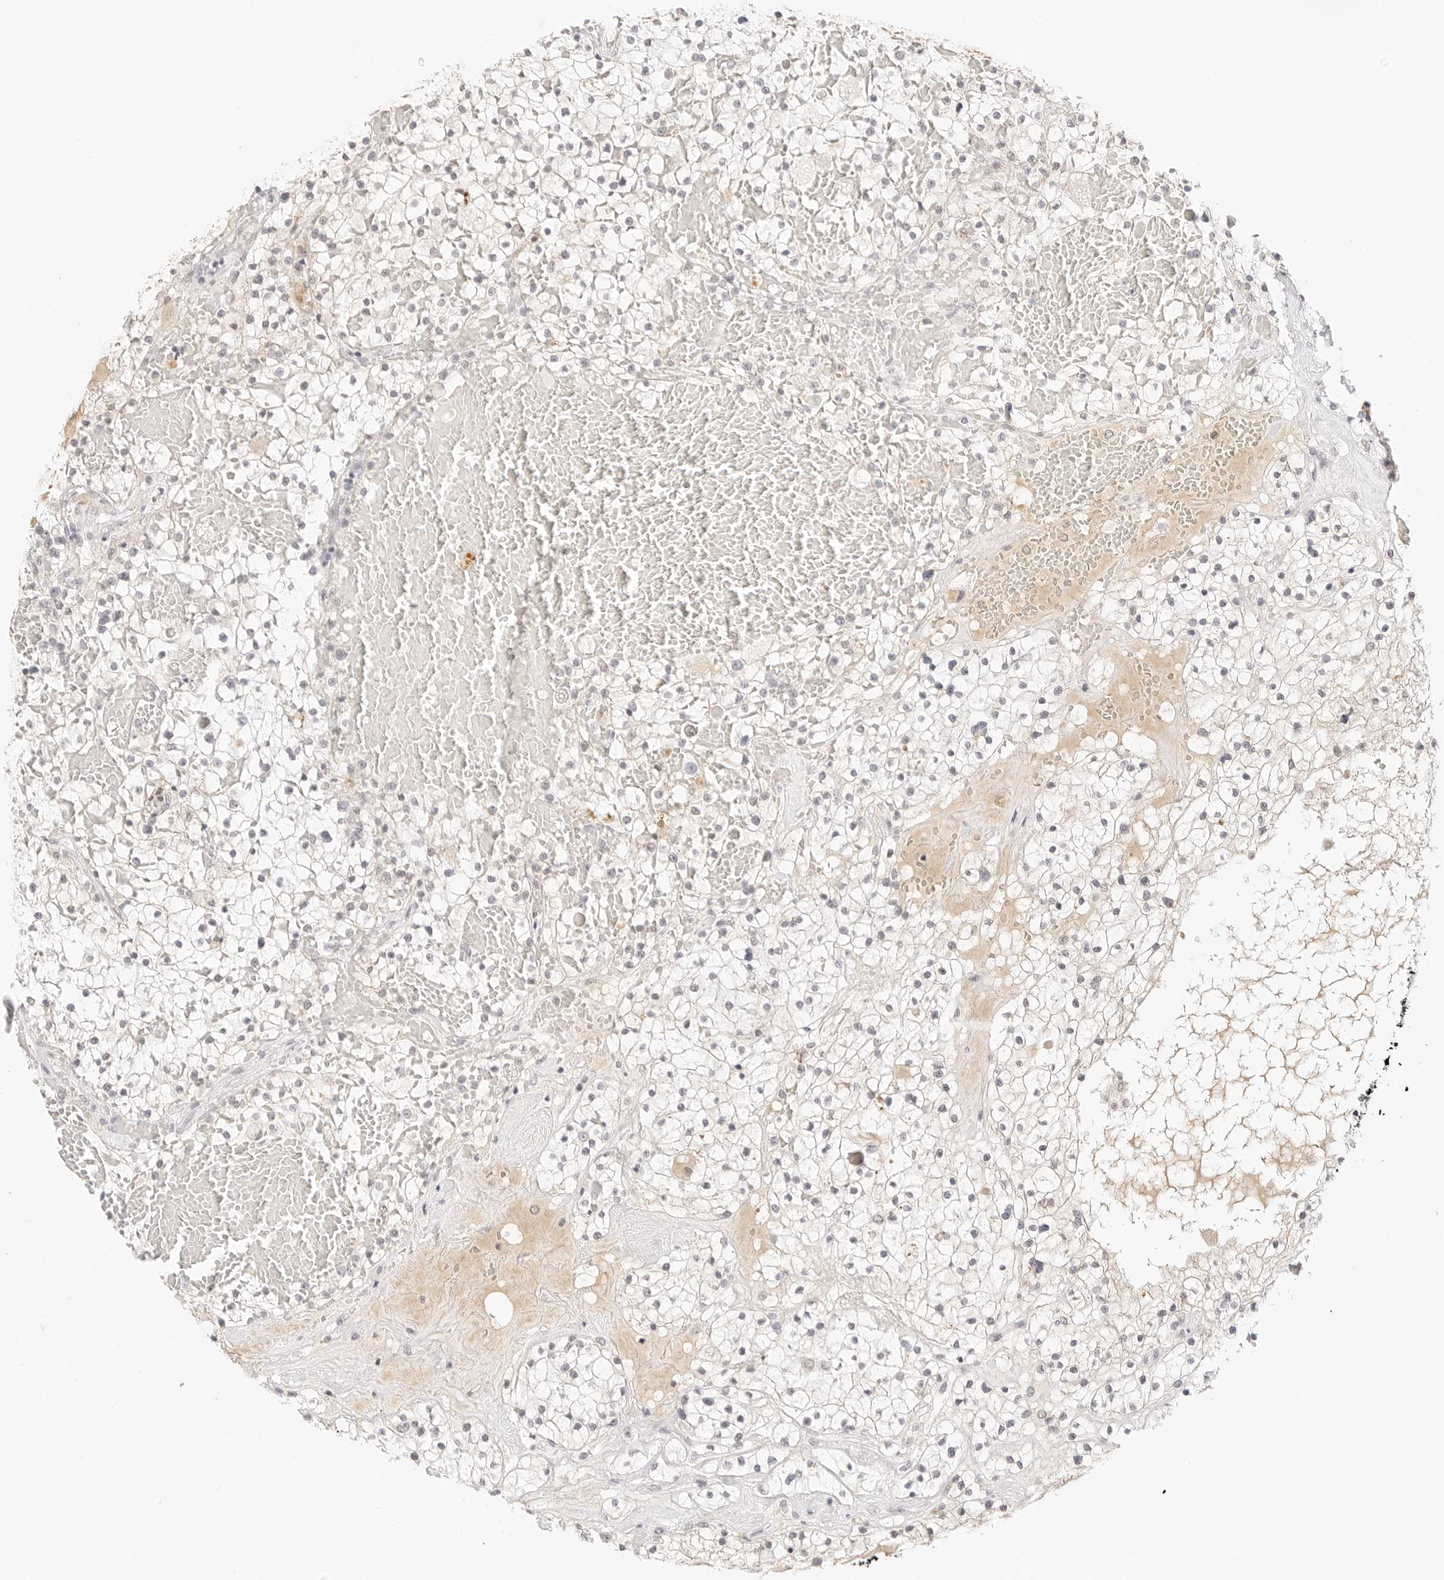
{"staining": {"intensity": "negative", "quantity": "none", "location": "none"}, "tissue": "renal cancer", "cell_type": "Tumor cells", "image_type": "cancer", "snomed": [{"axis": "morphology", "description": "Normal tissue, NOS"}, {"axis": "morphology", "description": "Adenocarcinoma, NOS"}, {"axis": "topography", "description": "Kidney"}], "caption": "Immunohistochemical staining of renal cancer demonstrates no significant positivity in tumor cells. (DAB (3,3'-diaminobenzidine) immunohistochemistry with hematoxylin counter stain).", "gene": "XKR4", "patient": {"sex": "male", "age": 68}}